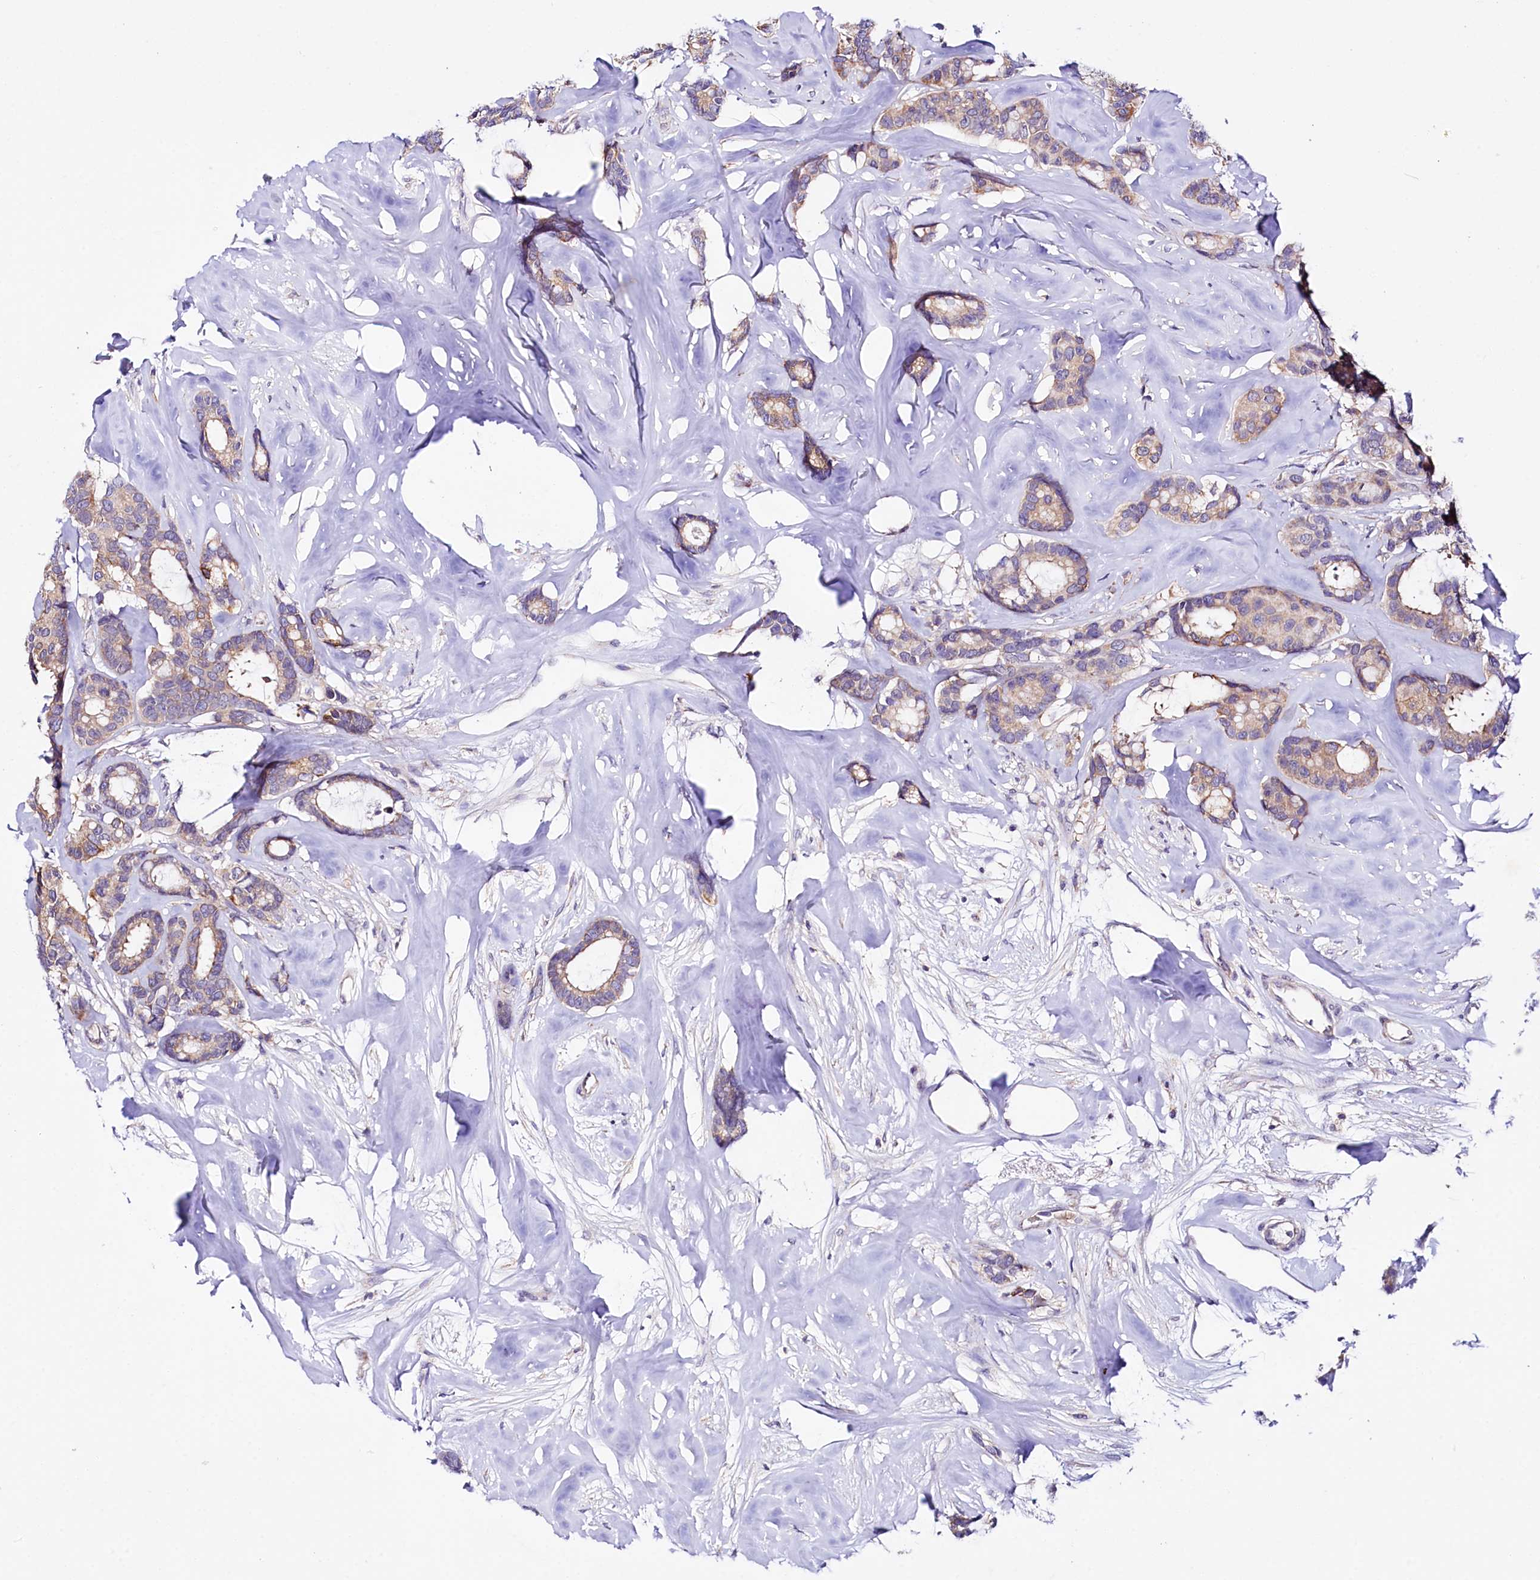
{"staining": {"intensity": "weak", "quantity": "25%-75%", "location": "cytoplasmic/membranous"}, "tissue": "breast cancer", "cell_type": "Tumor cells", "image_type": "cancer", "snomed": [{"axis": "morphology", "description": "Duct carcinoma"}, {"axis": "topography", "description": "Breast"}], "caption": "An image showing weak cytoplasmic/membranous expression in approximately 25%-75% of tumor cells in breast invasive ductal carcinoma, as visualized by brown immunohistochemical staining.", "gene": "CEP295", "patient": {"sex": "female", "age": 87}}